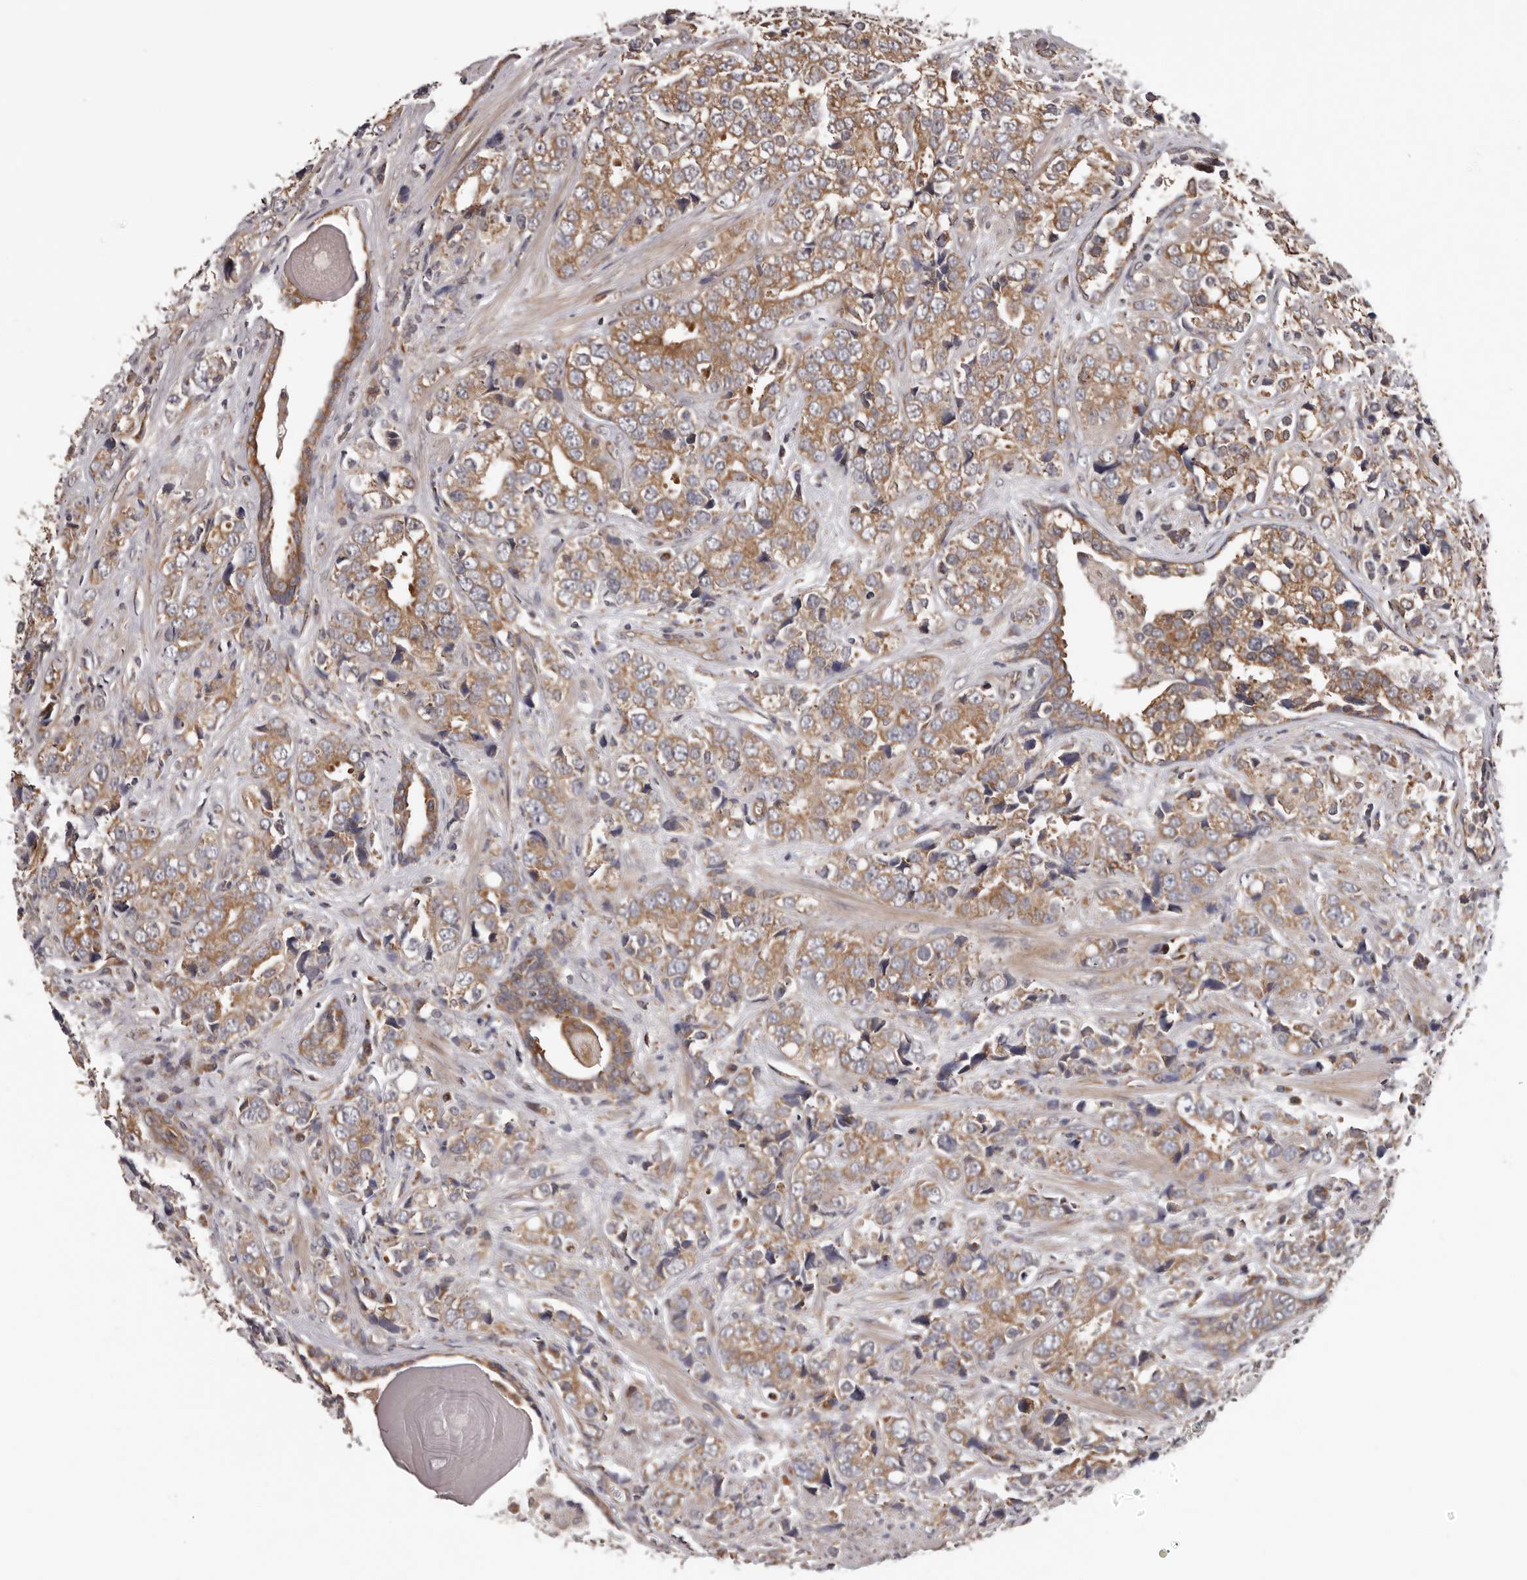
{"staining": {"intensity": "moderate", "quantity": ">75%", "location": "cytoplasmic/membranous"}, "tissue": "prostate cancer", "cell_type": "Tumor cells", "image_type": "cancer", "snomed": [{"axis": "morphology", "description": "Adenocarcinoma, High grade"}, {"axis": "topography", "description": "Prostate"}], "caption": "Prostate adenocarcinoma (high-grade) stained for a protein (brown) demonstrates moderate cytoplasmic/membranous positive expression in about >75% of tumor cells.", "gene": "VPS37A", "patient": {"sex": "male", "age": 71}}